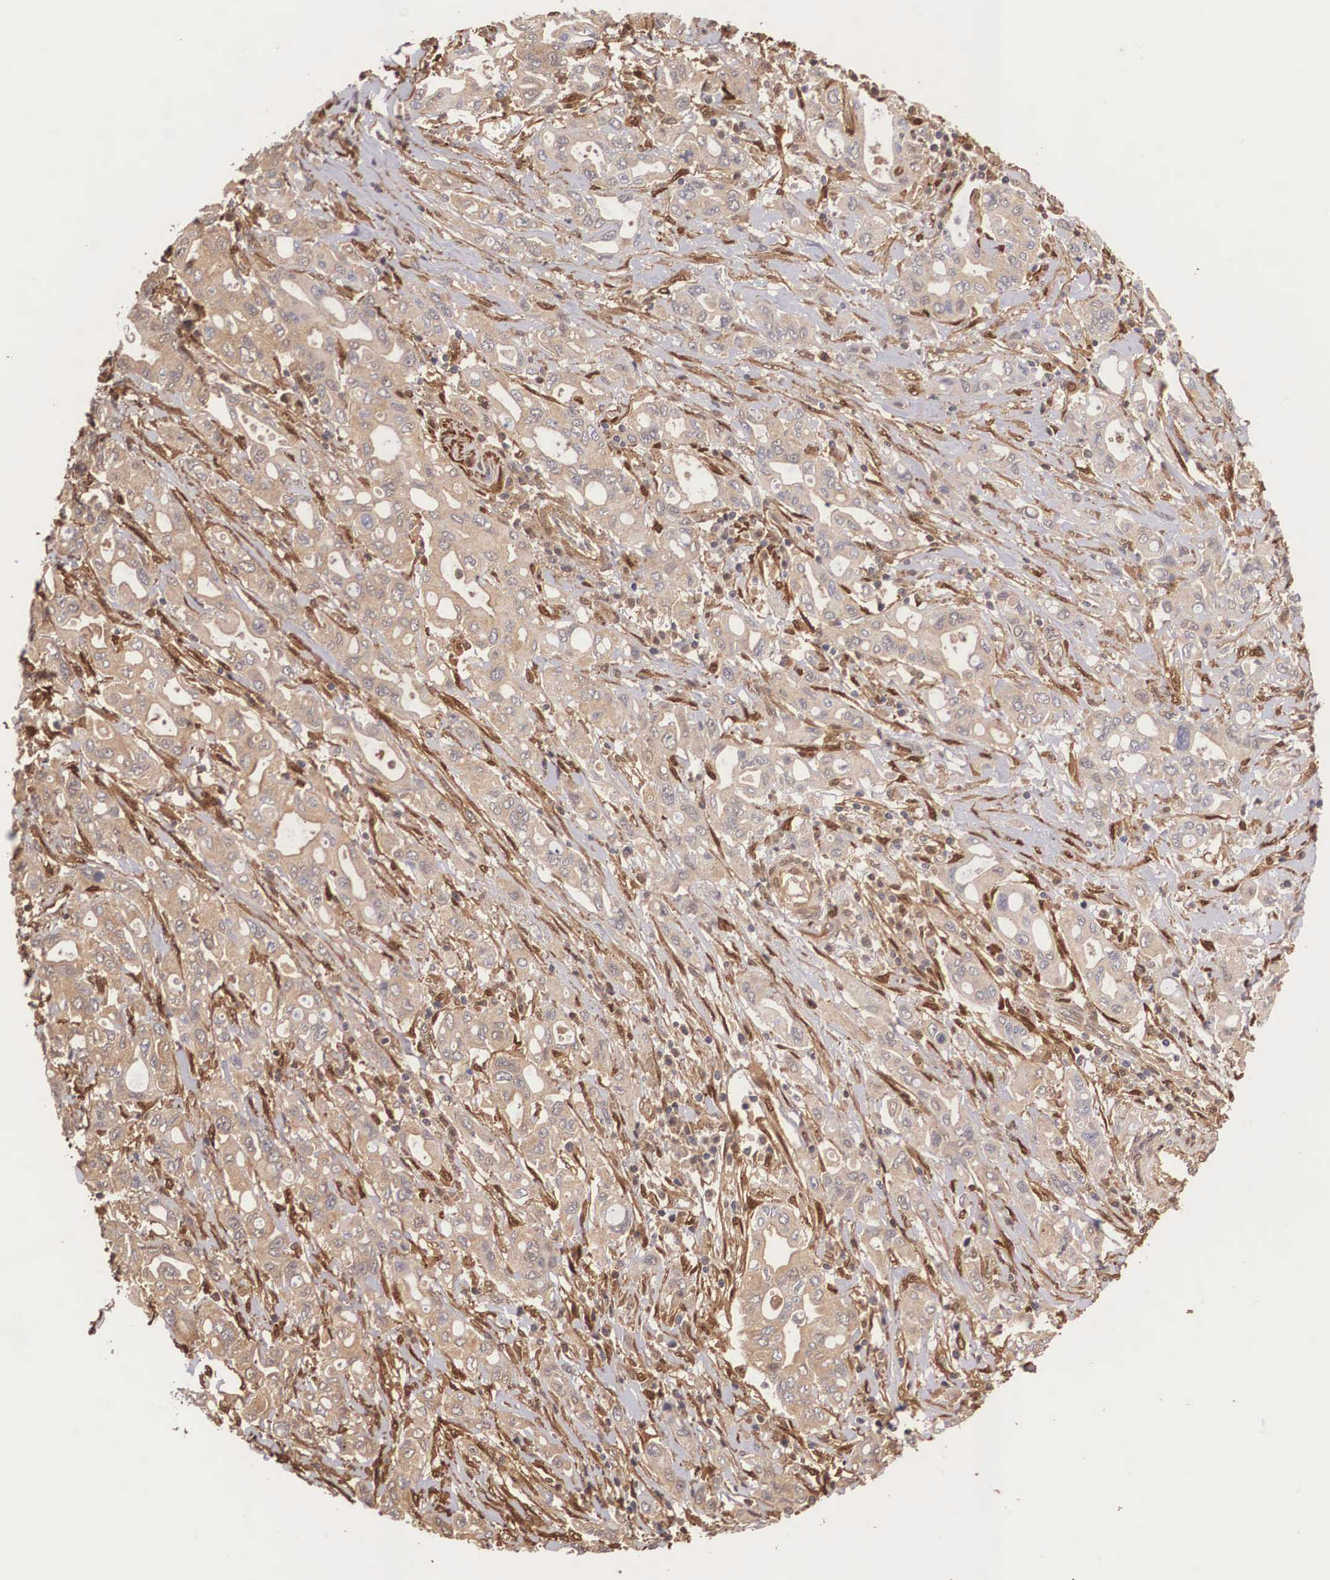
{"staining": {"intensity": "weak", "quantity": ">75%", "location": "cytoplasmic/membranous"}, "tissue": "pancreatic cancer", "cell_type": "Tumor cells", "image_type": "cancer", "snomed": [{"axis": "morphology", "description": "Adenocarcinoma, NOS"}, {"axis": "topography", "description": "Pancreas"}], "caption": "The micrograph shows staining of pancreatic cancer (adenocarcinoma), revealing weak cytoplasmic/membranous protein expression (brown color) within tumor cells. Using DAB (3,3'-diaminobenzidine) (brown) and hematoxylin (blue) stains, captured at high magnification using brightfield microscopy.", "gene": "LGALS1", "patient": {"sex": "female", "age": 57}}